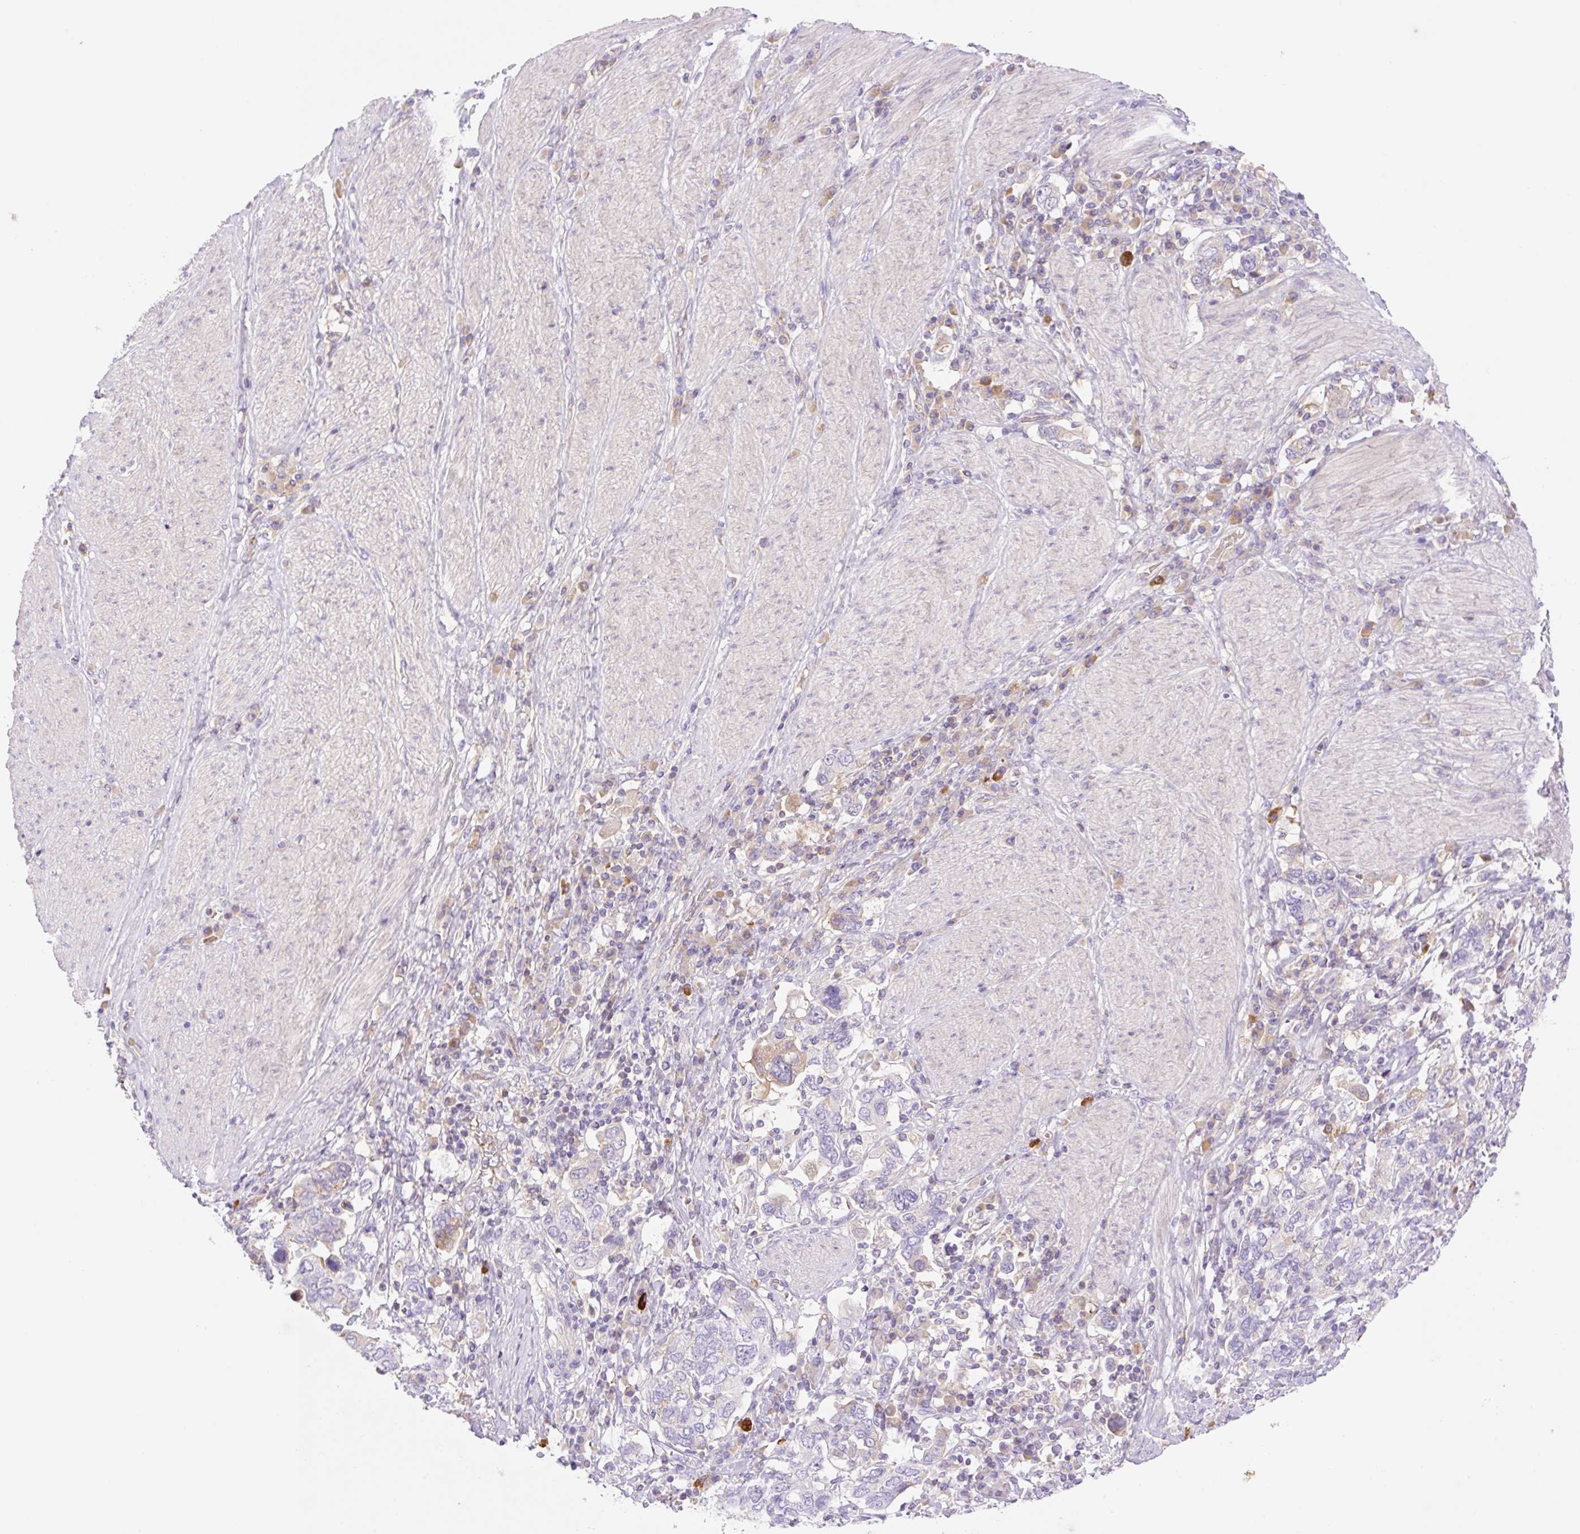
{"staining": {"intensity": "negative", "quantity": "none", "location": "none"}, "tissue": "stomach cancer", "cell_type": "Tumor cells", "image_type": "cancer", "snomed": [{"axis": "morphology", "description": "Adenocarcinoma, NOS"}, {"axis": "topography", "description": "Stomach, upper"}, {"axis": "topography", "description": "Stomach"}], "caption": "The IHC micrograph has no significant positivity in tumor cells of adenocarcinoma (stomach) tissue.", "gene": "DENND5A", "patient": {"sex": "male", "age": 62}}